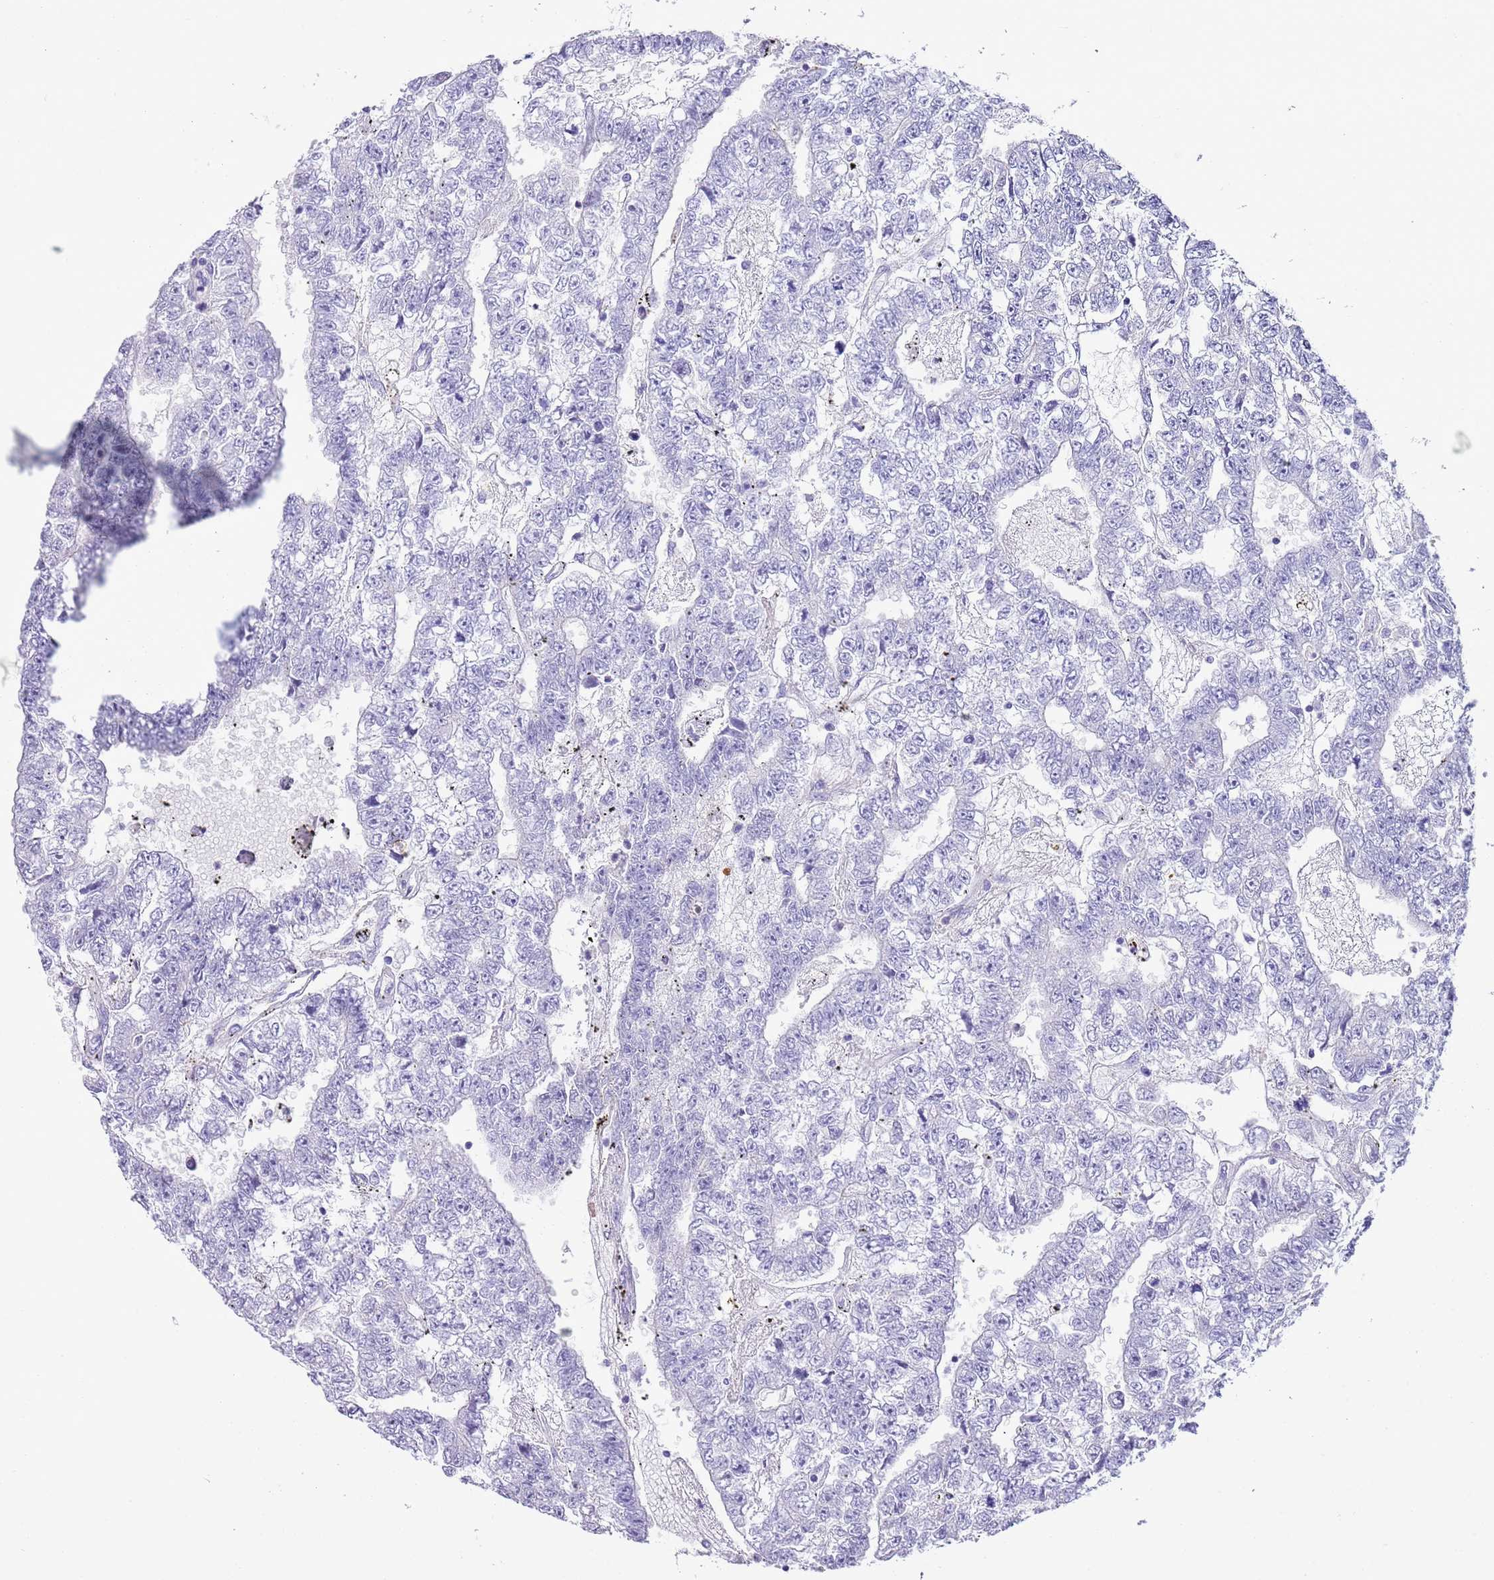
{"staining": {"intensity": "negative", "quantity": "none", "location": "none"}, "tissue": "testis cancer", "cell_type": "Tumor cells", "image_type": "cancer", "snomed": [{"axis": "morphology", "description": "Carcinoma, Embryonal, NOS"}, {"axis": "topography", "description": "Testis"}], "caption": "A micrograph of testis cancer stained for a protein displays no brown staining in tumor cells.", "gene": "CLEC2A", "patient": {"sex": "male", "age": 25}}